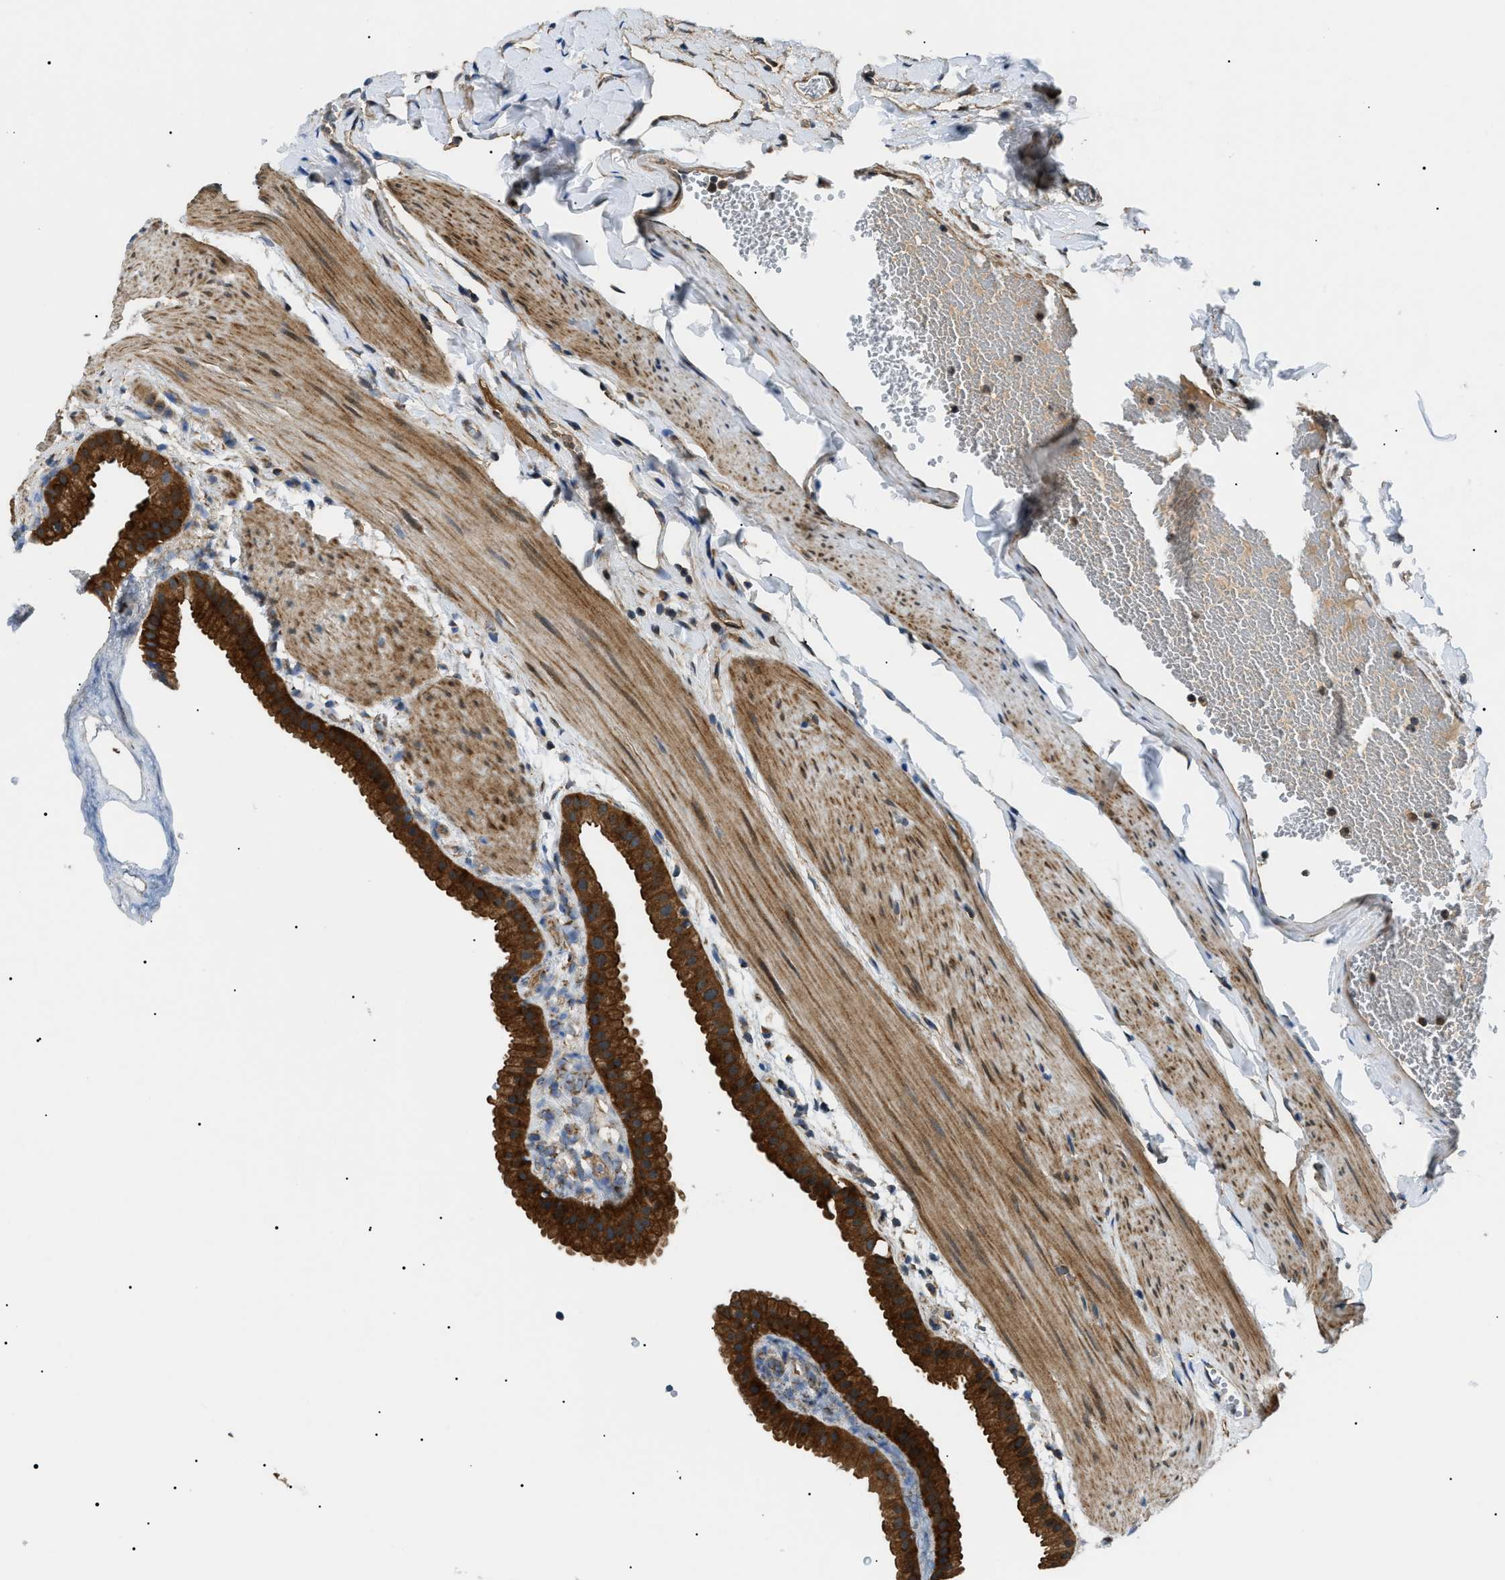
{"staining": {"intensity": "strong", "quantity": ">75%", "location": "cytoplasmic/membranous"}, "tissue": "gallbladder", "cell_type": "Glandular cells", "image_type": "normal", "snomed": [{"axis": "morphology", "description": "Normal tissue, NOS"}, {"axis": "topography", "description": "Gallbladder"}], "caption": "Immunohistochemical staining of unremarkable gallbladder displays high levels of strong cytoplasmic/membranous positivity in about >75% of glandular cells.", "gene": "SRPK1", "patient": {"sex": "female", "age": 64}}